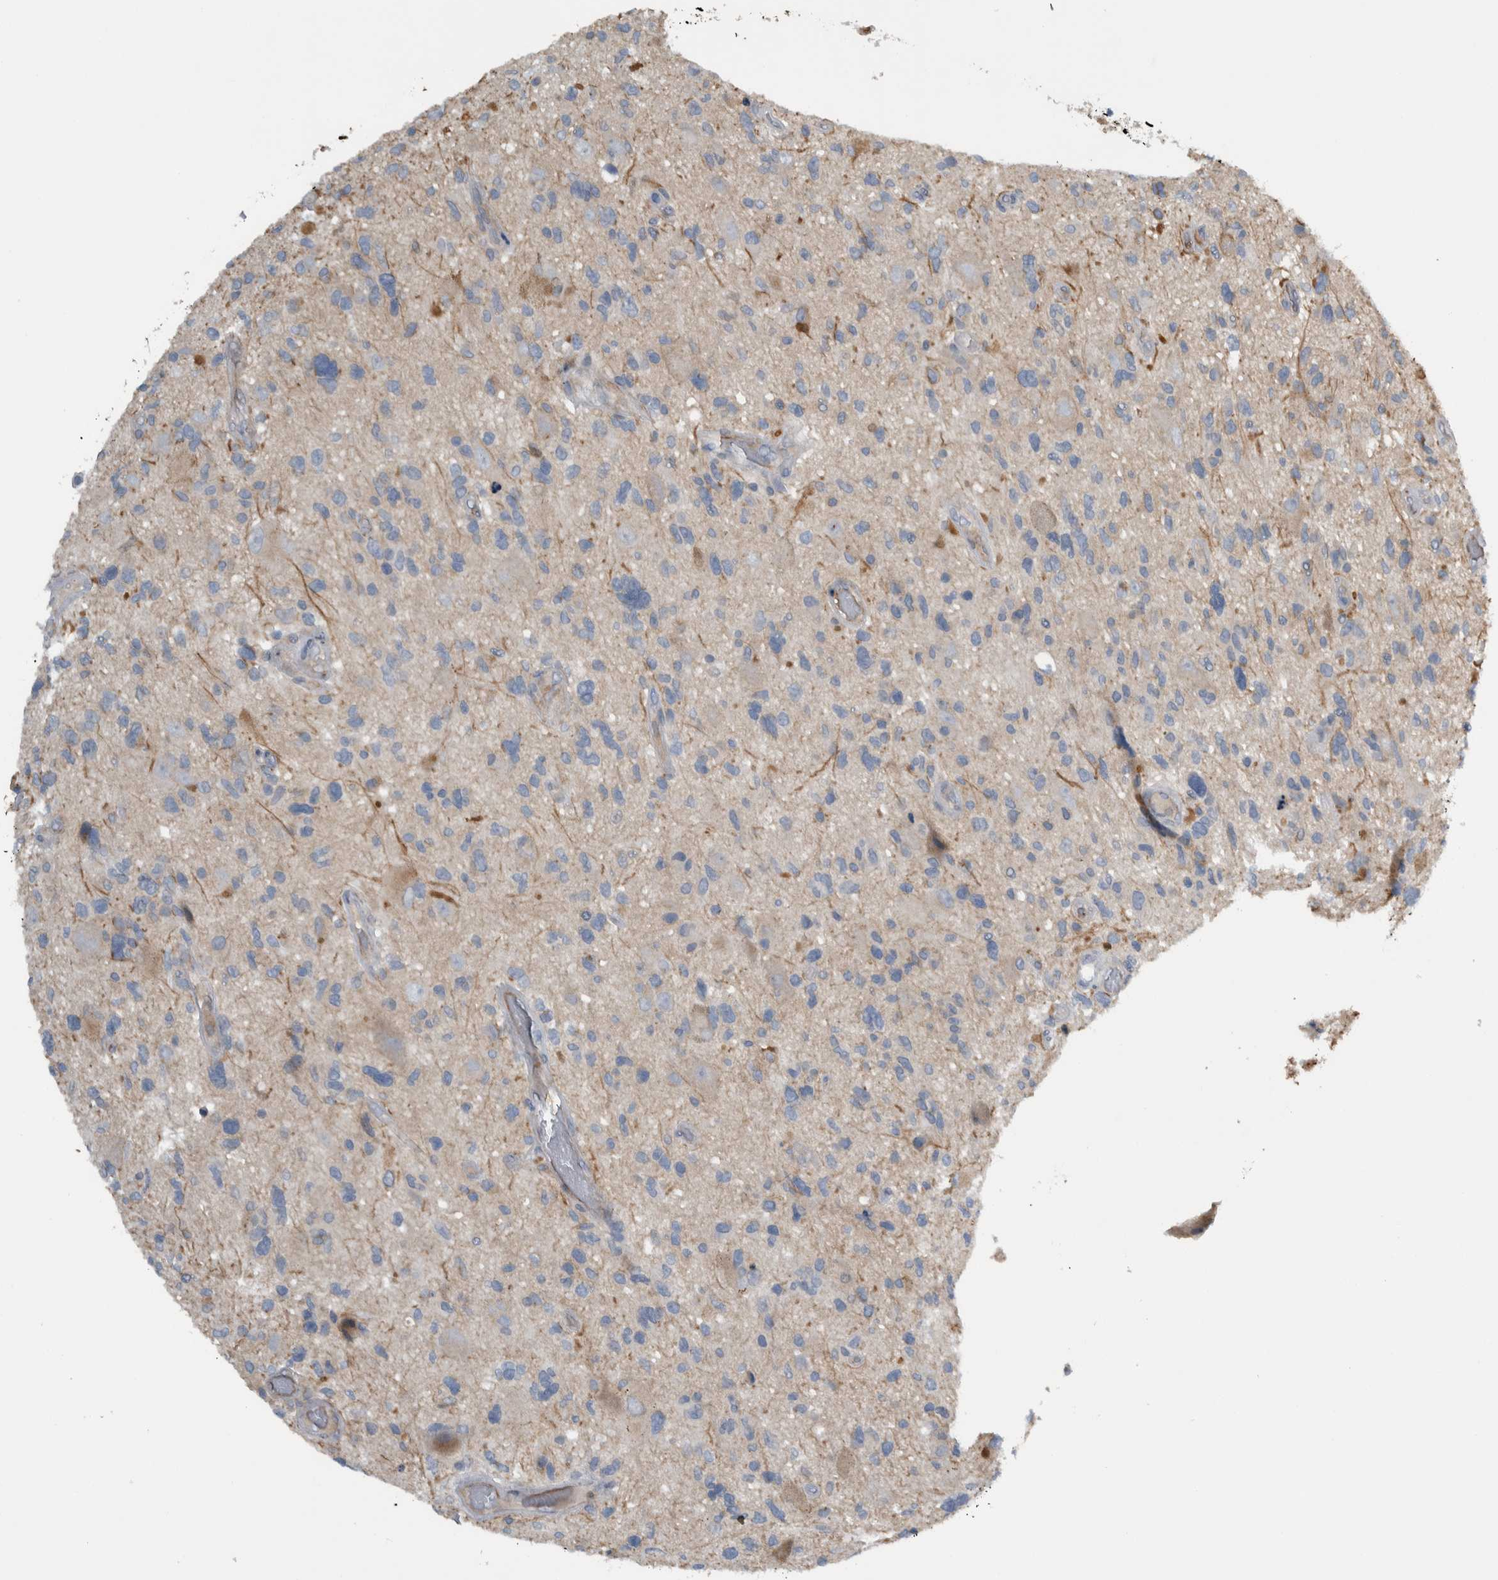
{"staining": {"intensity": "negative", "quantity": "none", "location": "none"}, "tissue": "glioma", "cell_type": "Tumor cells", "image_type": "cancer", "snomed": [{"axis": "morphology", "description": "Glioma, malignant, High grade"}, {"axis": "topography", "description": "Brain"}], "caption": "High power microscopy image of an immunohistochemistry (IHC) histopathology image of malignant high-grade glioma, revealing no significant staining in tumor cells.", "gene": "NT5C2", "patient": {"sex": "male", "age": 33}}